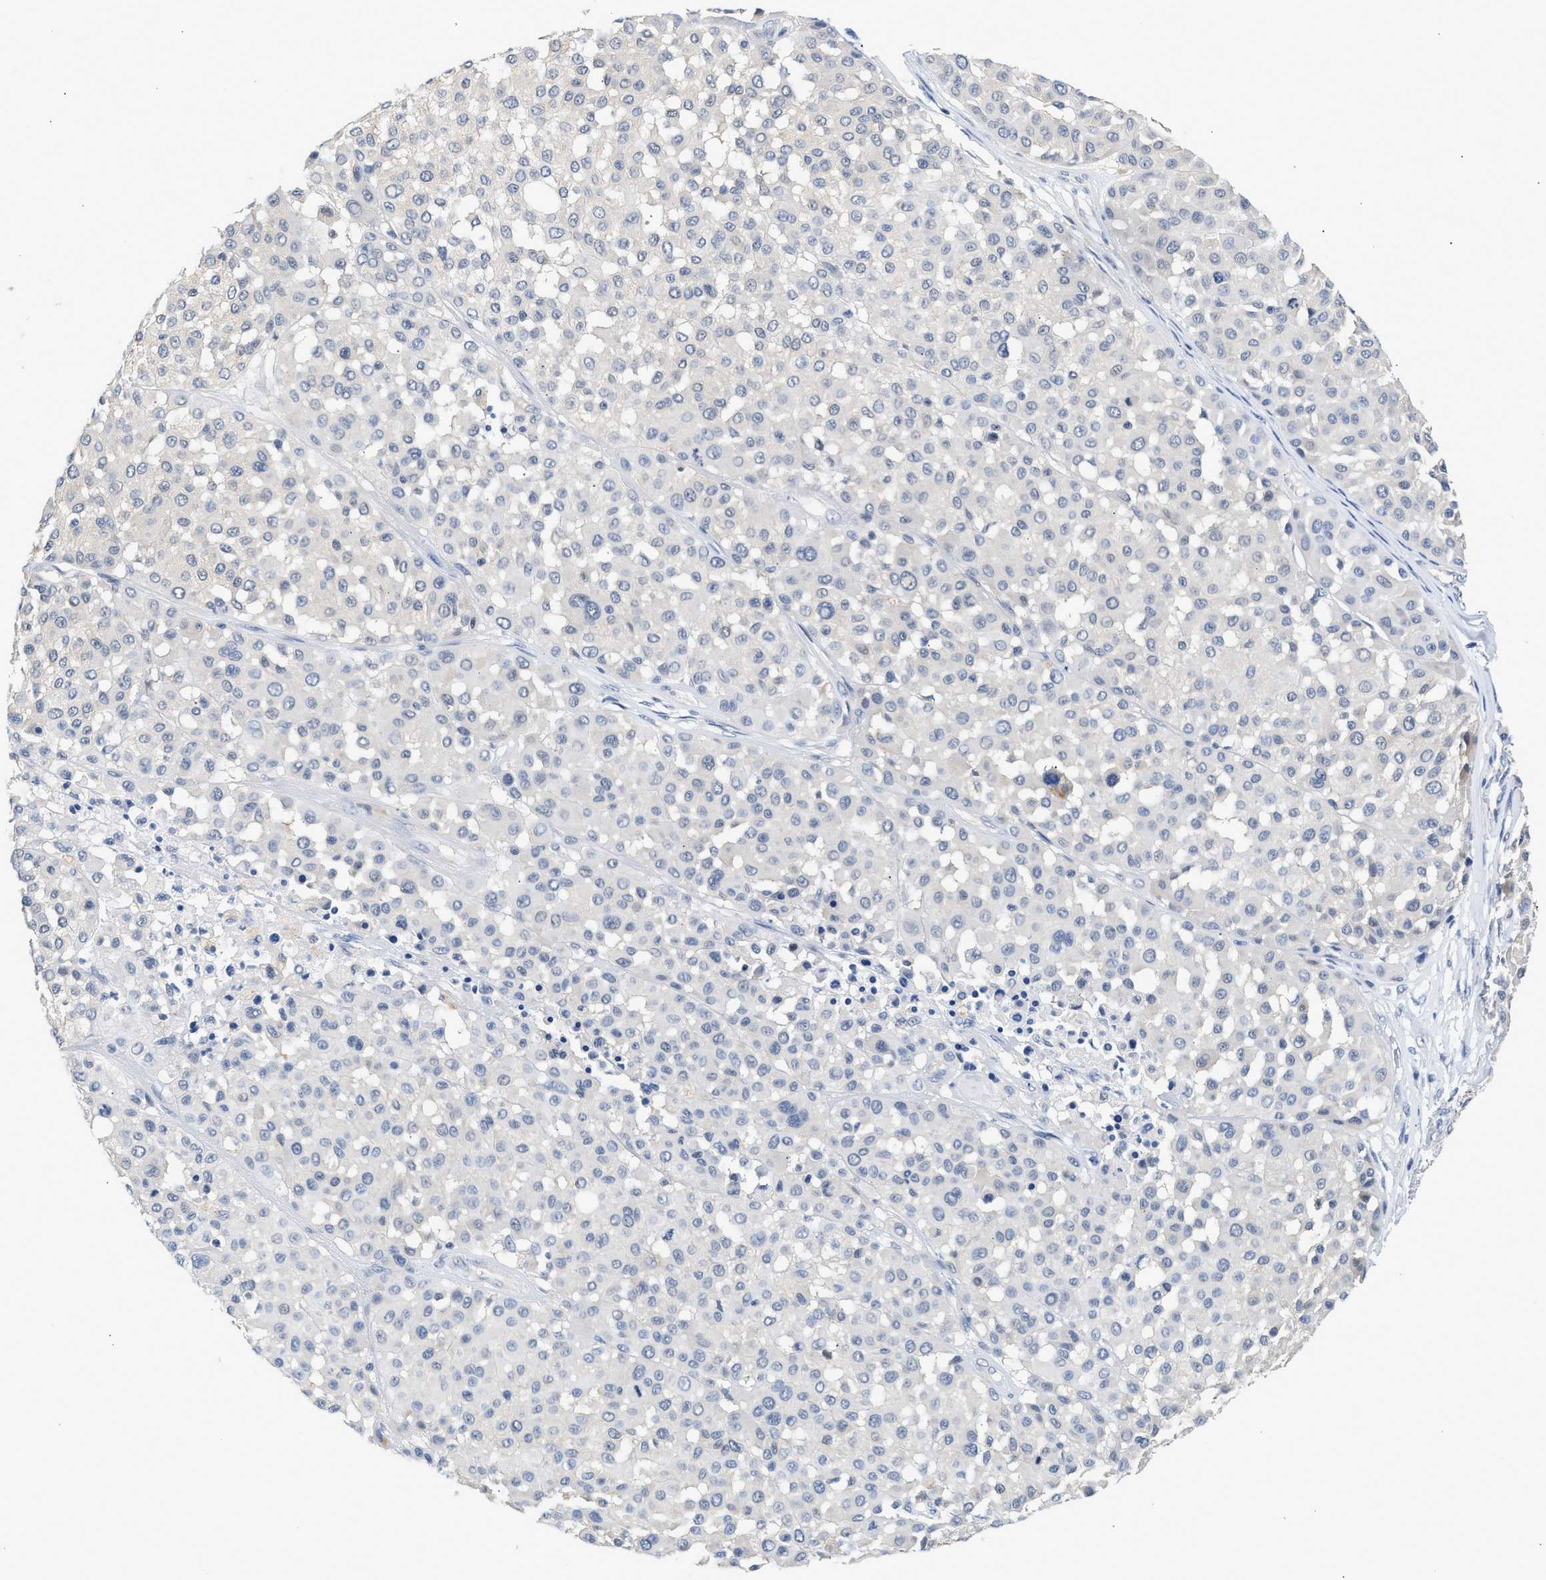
{"staining": {"intensity": "negative", "quantity": "none", "location": "none"}, "tissue": "melanoma", "cell_type": "Tumor cells", "image_type": "cancer", "snomed": [{"axis": "morphology", "description": "Malignant melanoma, Metastatic site"}, {"axis": "topography", "description": "Soft tissue"}], "caption": "The micrograph shows no significant staining in tumor cells of malignant melanoma (metastatic site).", "gene": "PPM1L", "patient": {"sex": "male", "age": 41}}